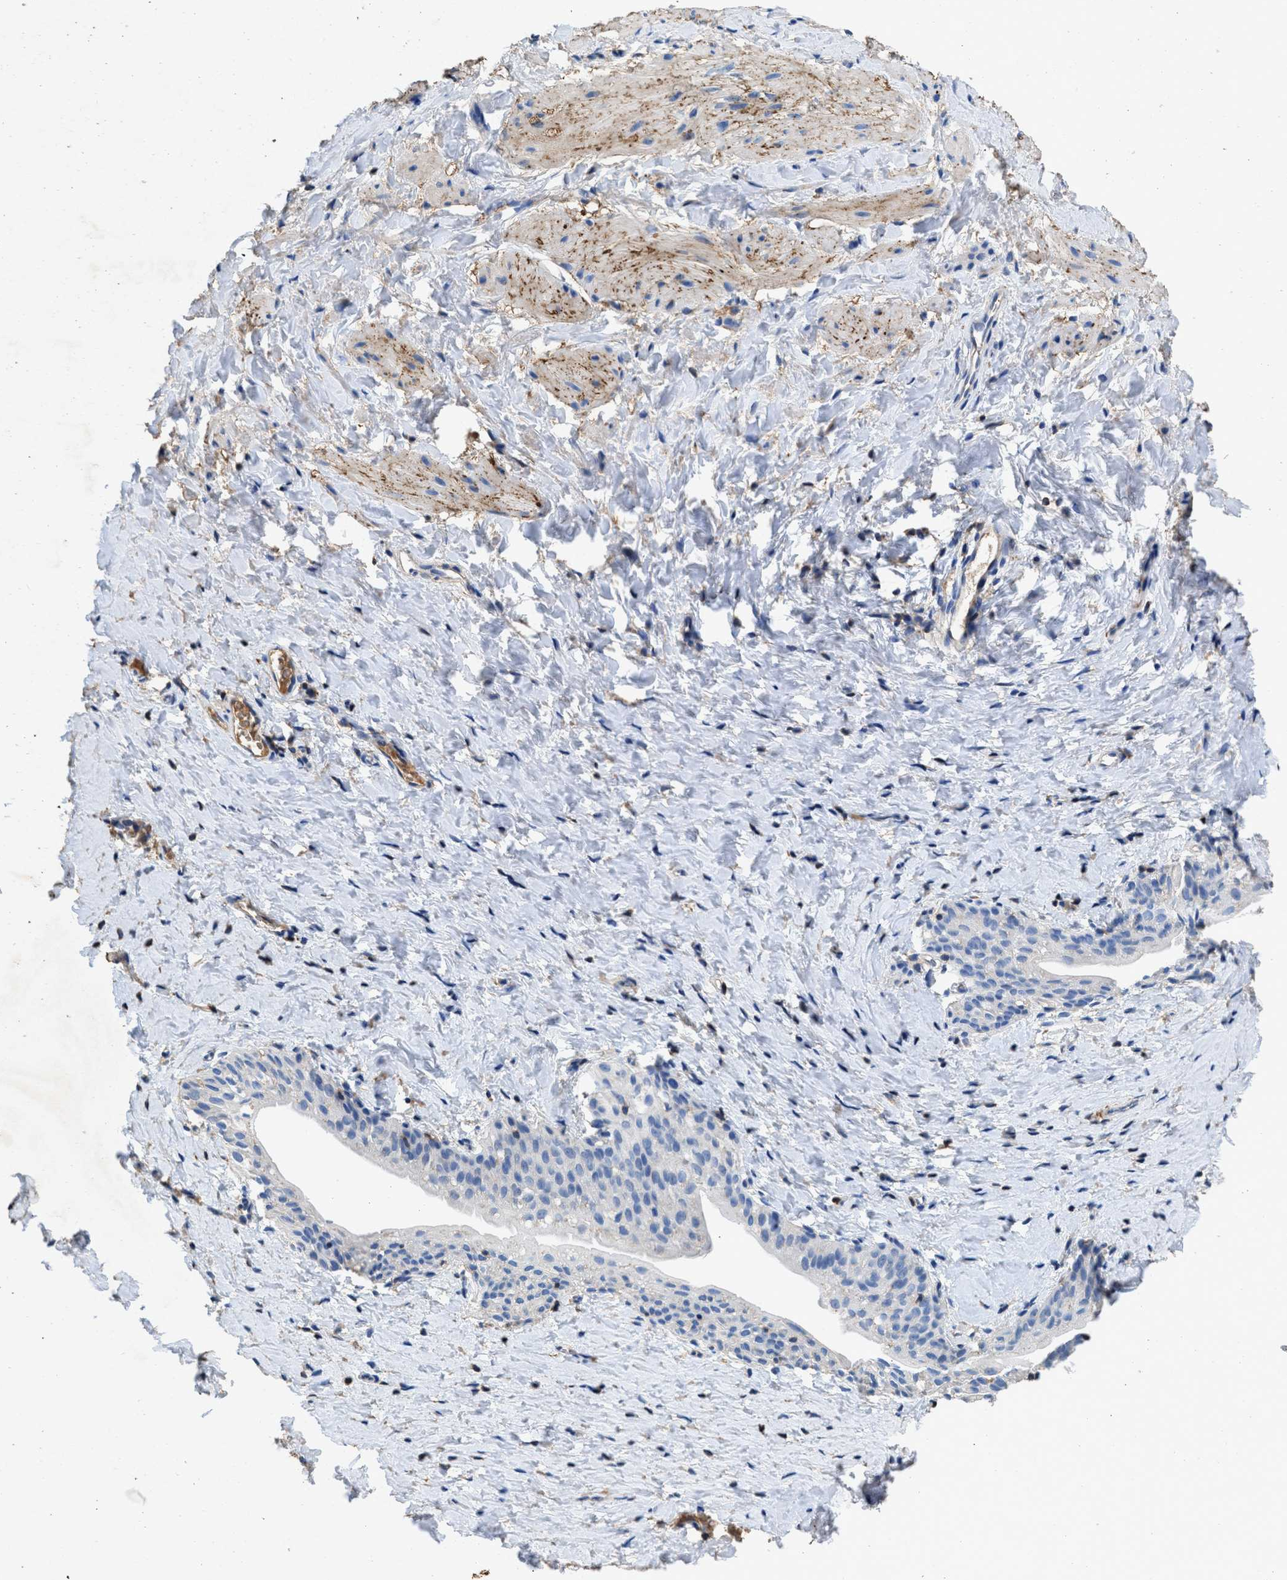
{"staining": {"intensity": "moderate", "quantity": "25%-75%", "location": "cytoplasmic/membranous"}, "tissue": "smooth muscle", "cell_type": "Smooth muscle cells", "image_type": "normal", "snomed": [{"axis": "morphology", "description": "Normal tissue, NOS"}, {"axis": "topography", "description": "Smooth muscle"}], "caption": "Immunohistochemical staining of normal human smooth muscle reveals moderate cytoplasmic/membranous protein positivity in about 25%-75% of smooth muscle cells. (Stains: DAB in brown, nuclei in blue, Microscopy: brightfield microscopy at high magnification).", "gene": "KCNQ4", "patient": {"sex": "male", "age": 16}}